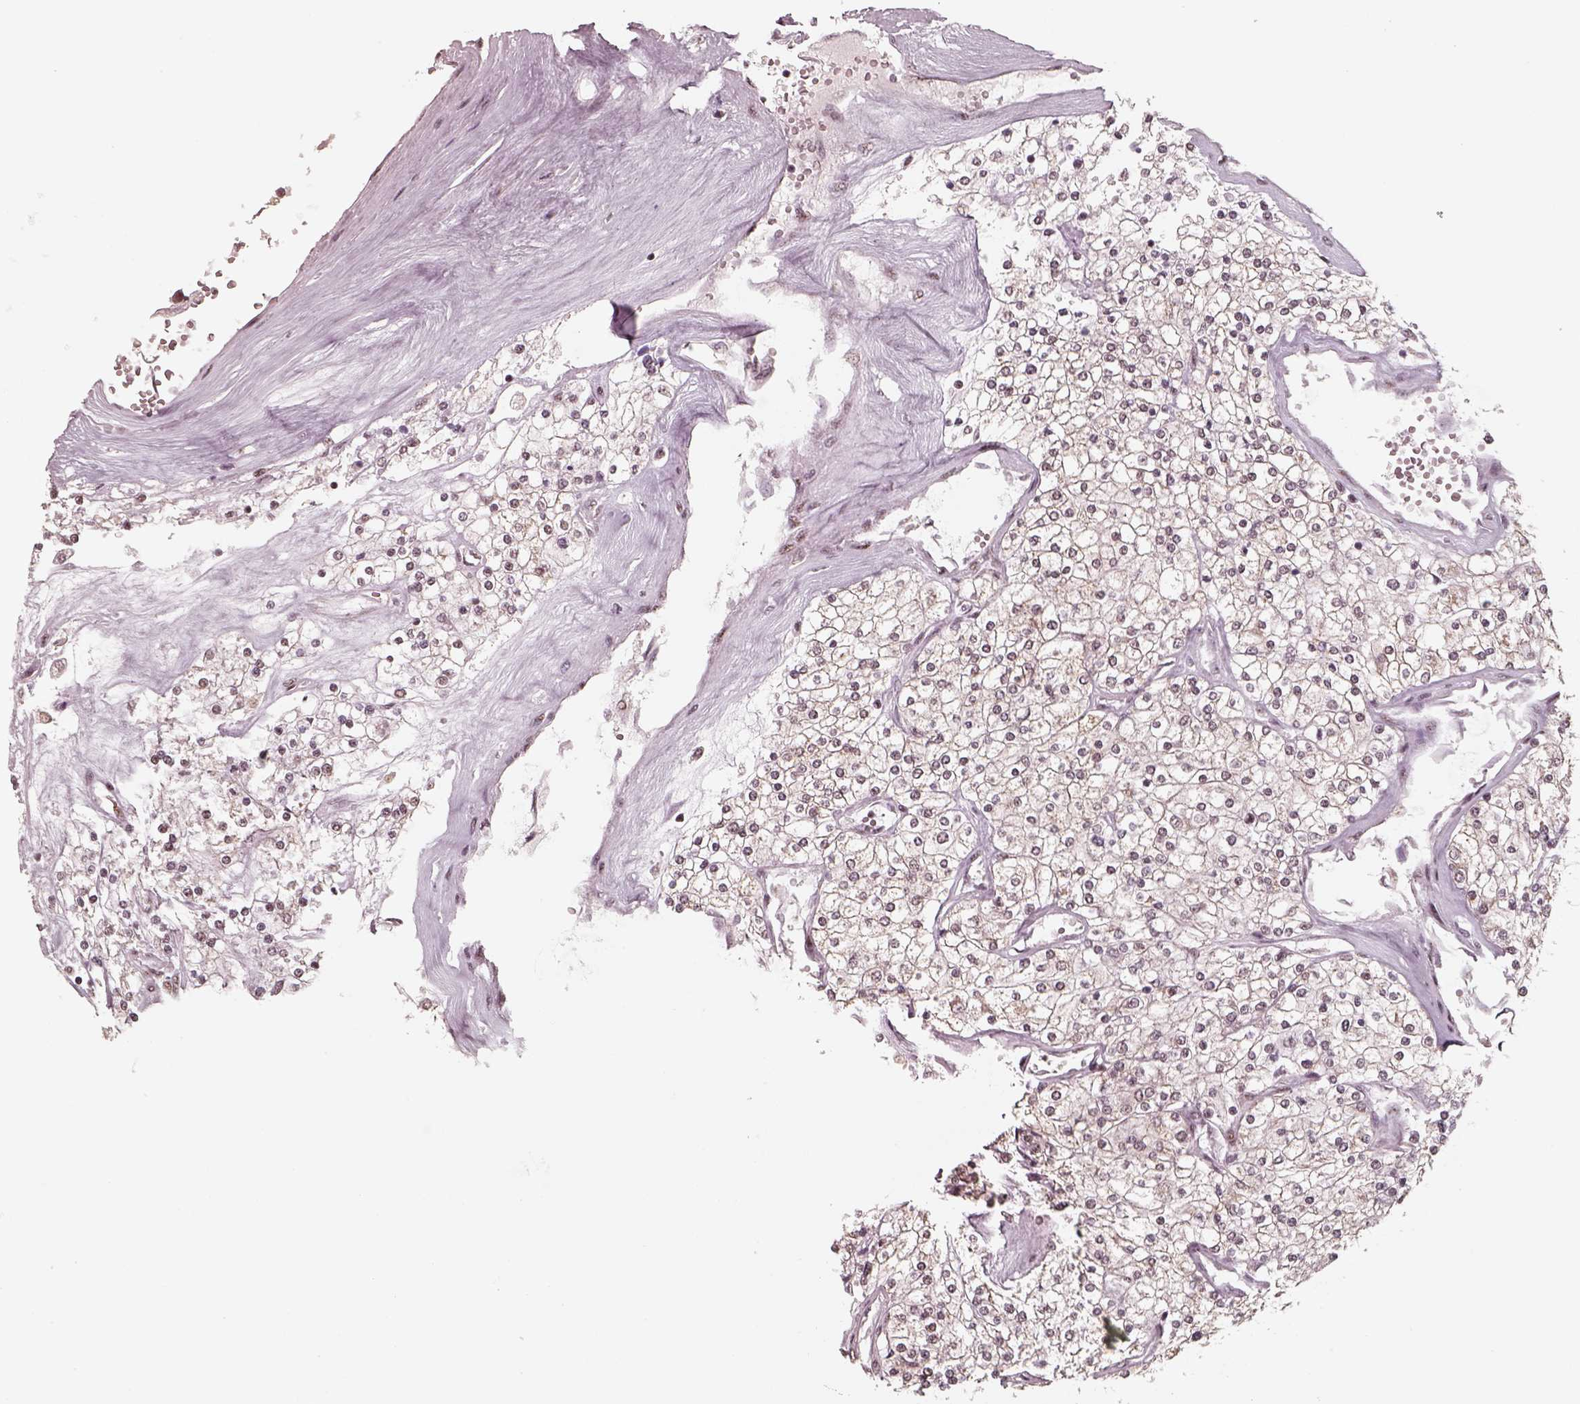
{"staining": {"intensity": "weak", "quantity": "25%-75%", "location": "nuclear"}, "tissue": "renal cancer", "cell_type": "Tumor cells", "image_type": "cancer", "snomed": [{"axis": "morphology", "description": "Adenocarcinoma, NOS"}, {"axis": "topography", "description": "Kidney"}], "caption": "An image of adenocarcinoma (renal) stained for a protein reveals weak nuclear brown staining in tumor cells.", "gene": "ATXN7L3", "patient": {"sex": "male", "age": 80}}